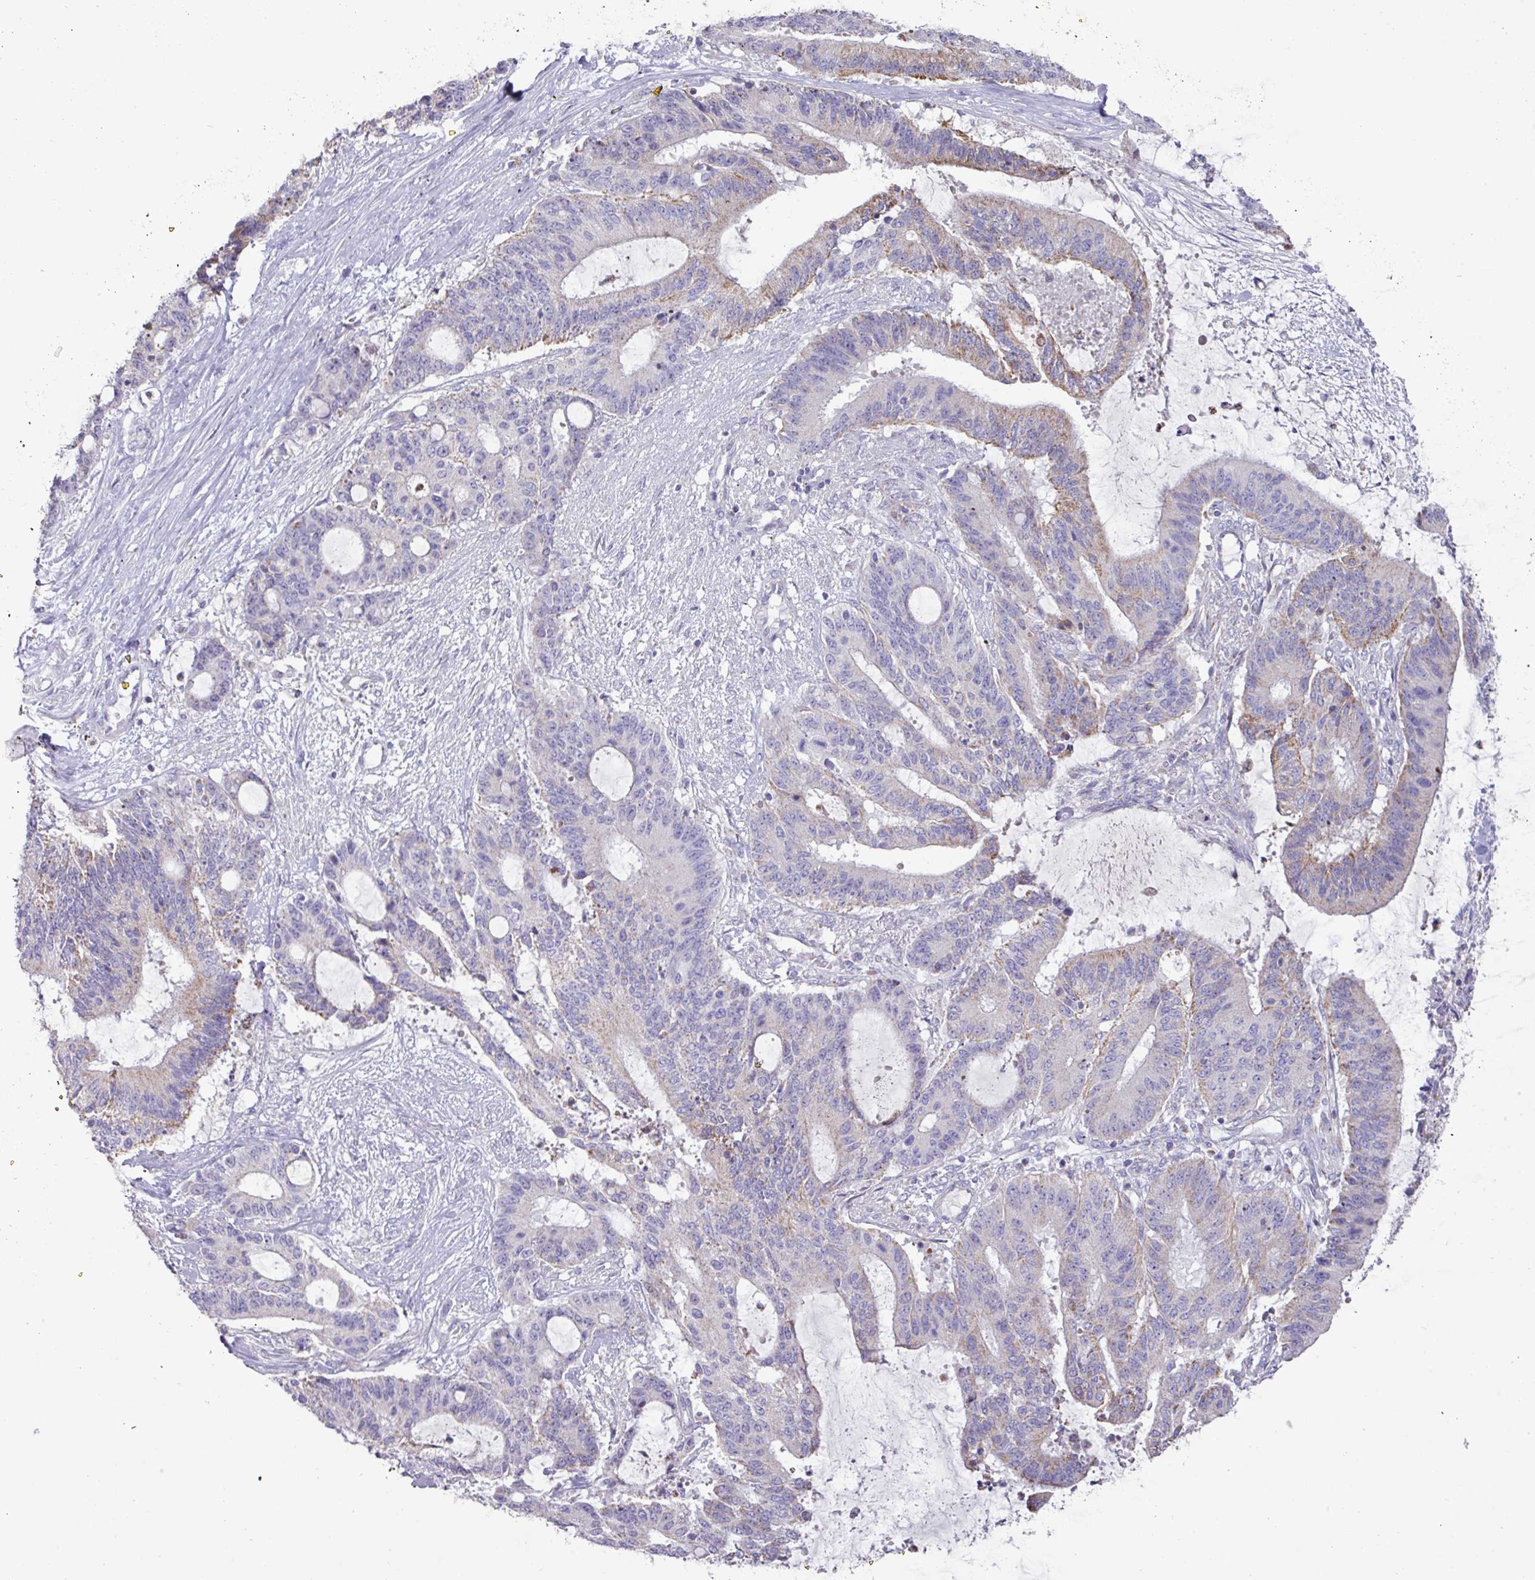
{"staining": {"intensity": "weak", "quantity": "<25%", "location": "cytoplasmic/membranous"}, "tissue": "liver cancer", "cell_type": "Tumor cells", "image_type": "cancer", "snomed": [{"axis": "morphology", "description": "Normal tissue, NOS"}, {"axis": "morphology", "description": "Cholangiocarcinoma"}, {"axis": "topography", "description": "Liver"}, {"axis": "topography", "description": "Peripheral nerve tissue"}], "caption": "High power microscopy histopathology image of an immunohistochemistry photomicrograph of cholangiocarcinoma (liver), revealing no significant expression in tumor cells.", "gene": "MT-ND4", "patient": {"sex": "female", "age": 73}}